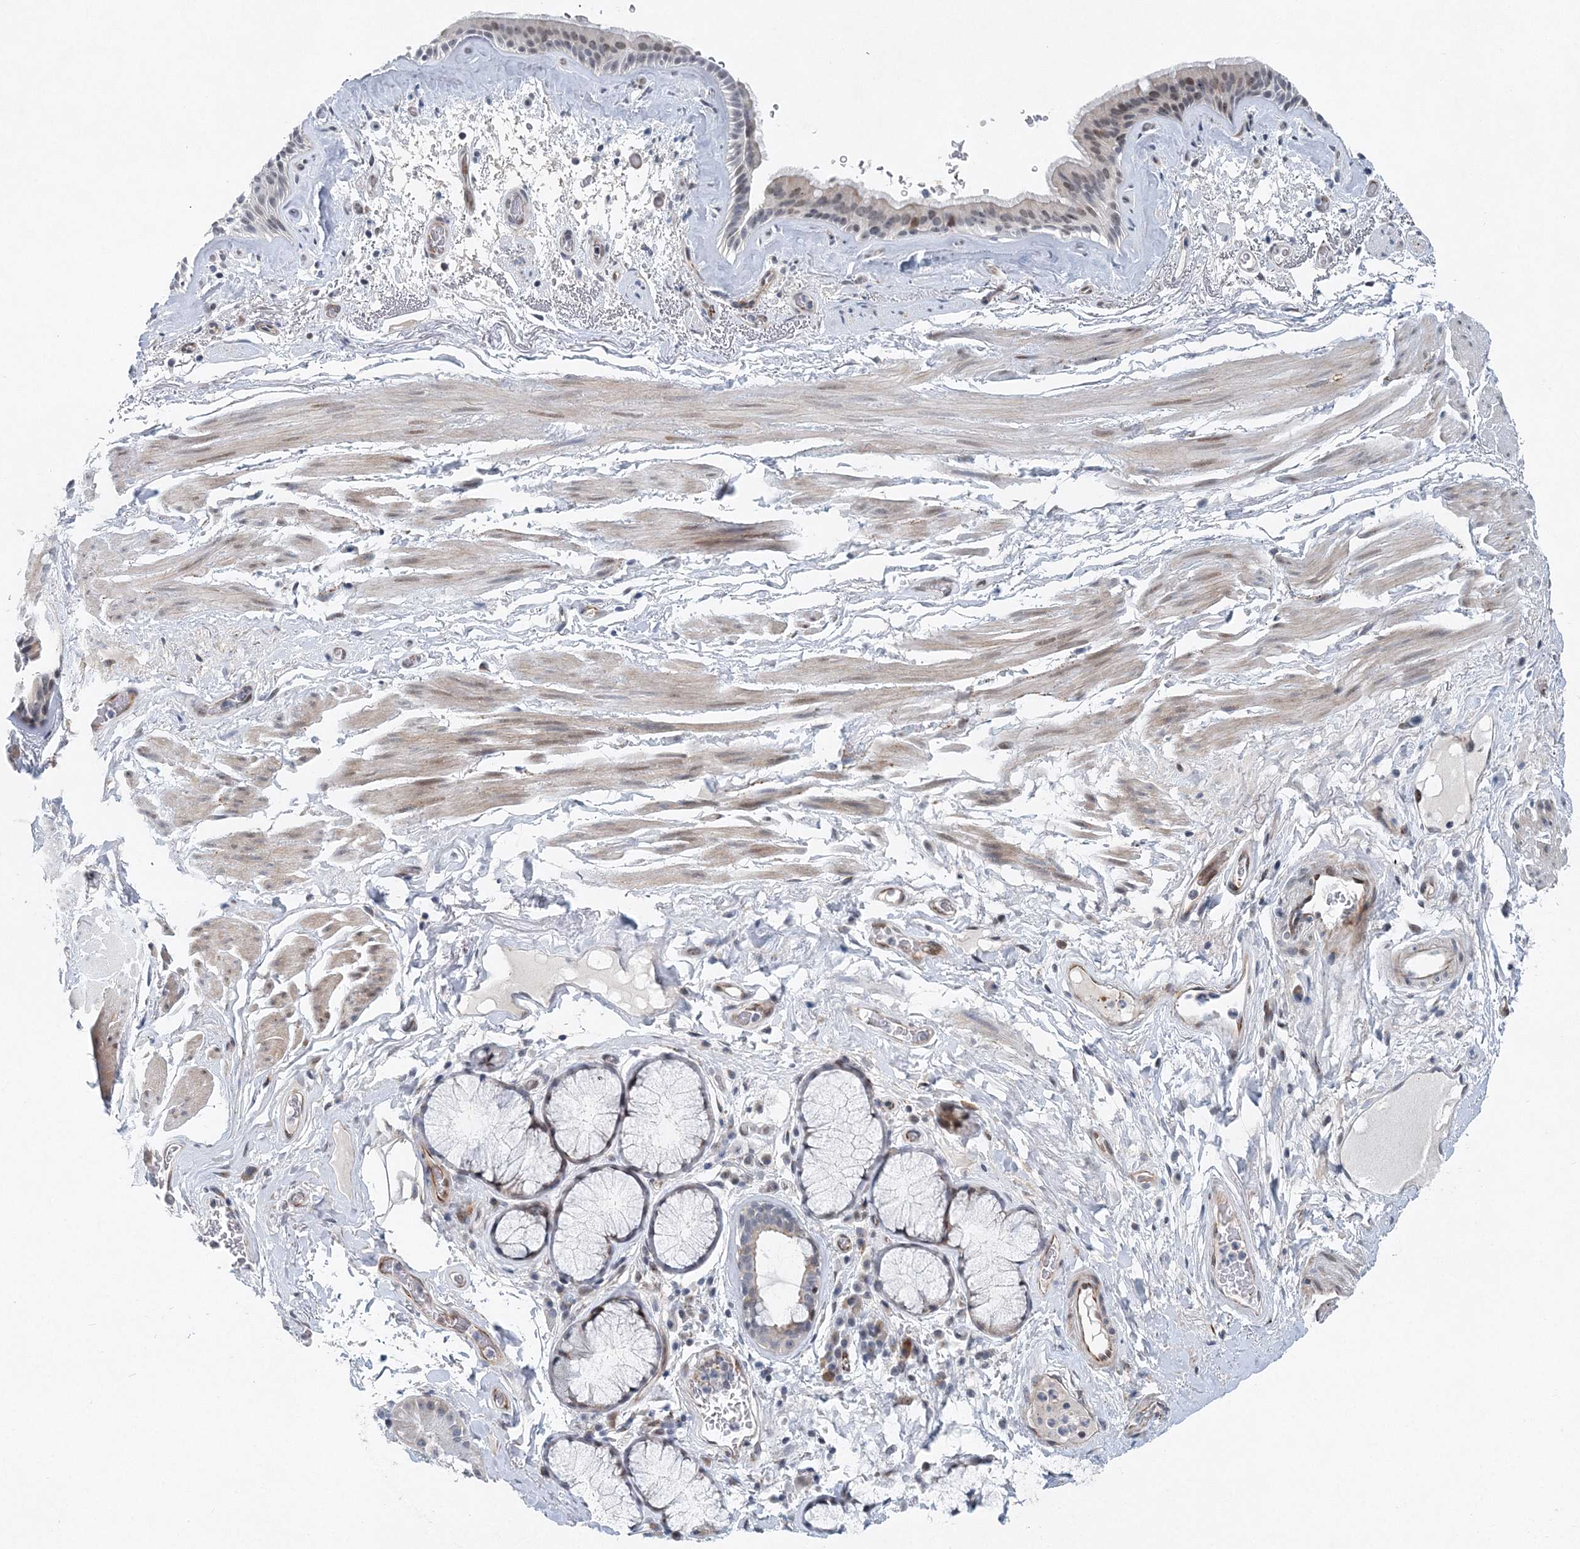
{"staining": {"intensity": "weak", "quantity": "<25%", "location": "nuclear"}, "tissue": "bronchus", "cell_type": "Respiratory epithelial cells", "image_type": "normal", "snomed": [{"axis": "morphology", "description": "Normal tissue, NOS"}, {"axis": "topography", "description": "Cartilage tissue"}], "caption": "Immunohistochemistry histopathology image of unremarkable bronchus: human bronchus stained with DAB (3,3'-diaminobenzidine) shows no significant protein positivity in respiratory epithelial cells.", "gene": "UIMC1", "patient": {"sex": "female", "age": 63}}